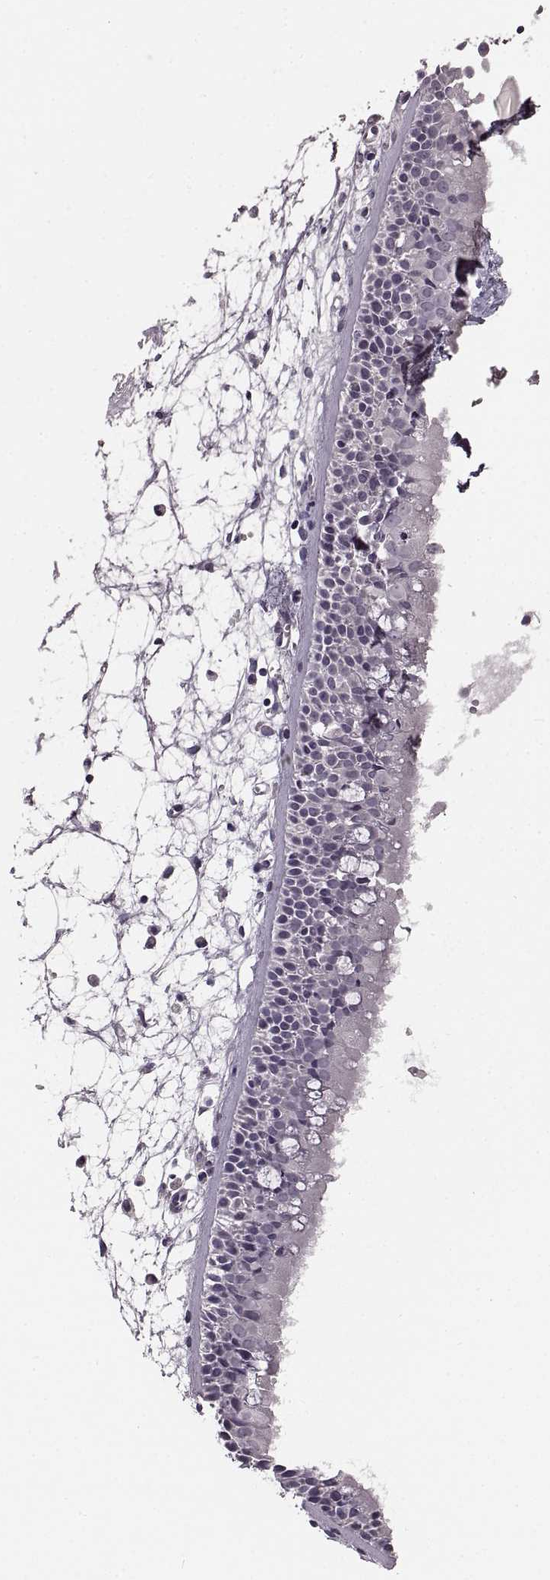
{"staining": {"intensity": "negative", "quantity": "none", "location": "none"}, "tissue": "nasopharynx", "cell_type": "Respiratory epithelial cells", "image_type": "normal", "snomed": [{"axis": "morphology", "description": "Normal tissue, NOS"}, {"axis": "topography", "description": "Nasopharynx"}], "caption": "The photomicrograph displays no significant positivity in respiratory epithelial cells of nasopharynx.", "gene": "LHB", "patient": {"sex": "female", "age": 68}}